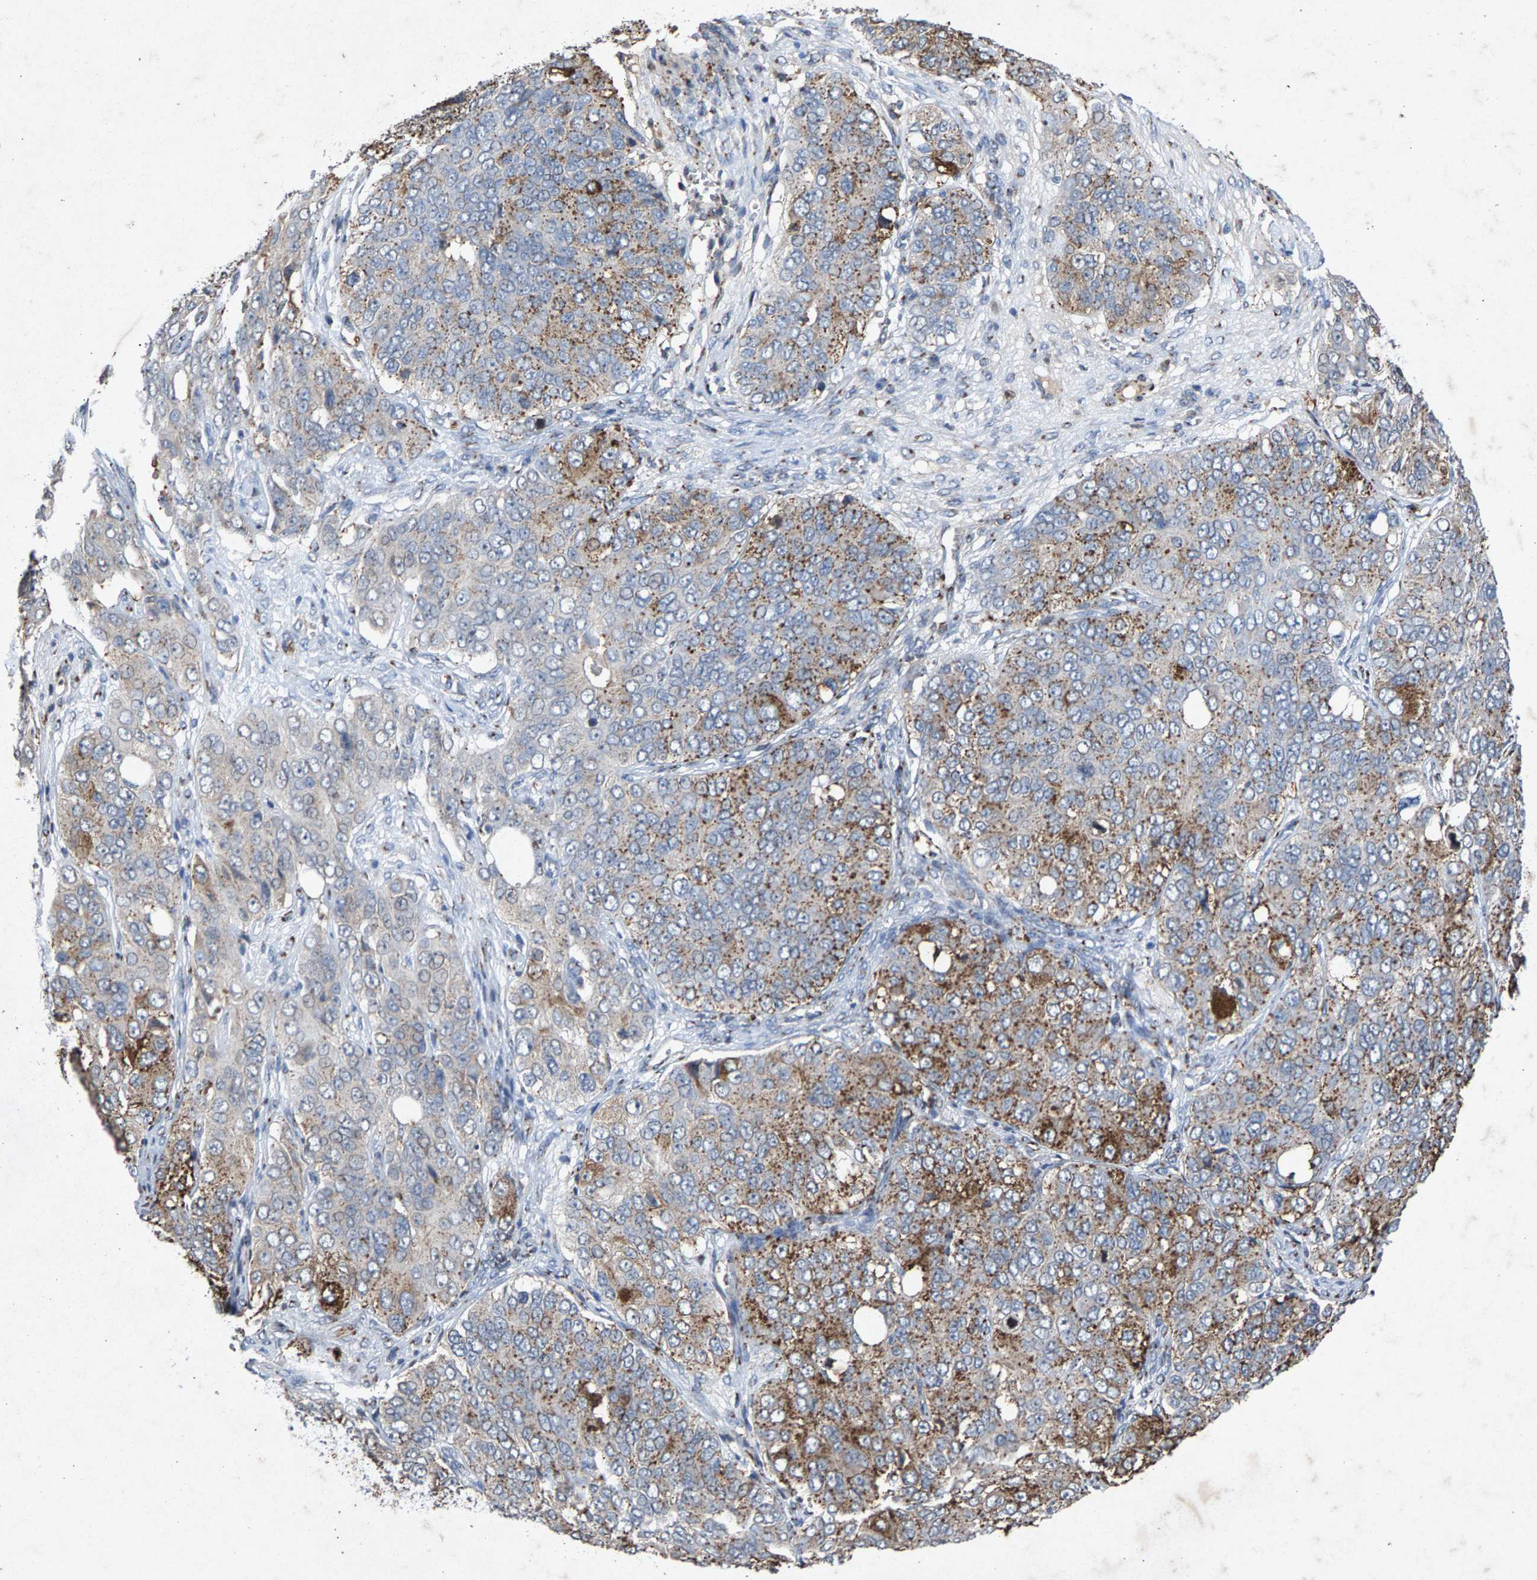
{"staining": {"intensity": "moderate", "quantity": ">75%", "location": "cytoplasmic/membranous"}, "tissue": "ovarian cancer", "cell_type": "Tumor cells", "image_type": "cancer", "snomed": [{"axis": "morphology", "description": "Carcinoma, endometroid"}, {"axis": "topography", "description": "Ovary"}], "caption": "Moderate cytoplasmic/membranous protein expression is present in about >75% of tumor cells in ovarian cancer (endometroid carcinoma).", "gene": "MAN2A1", "patient": {"sex": "female", "age": 51}}